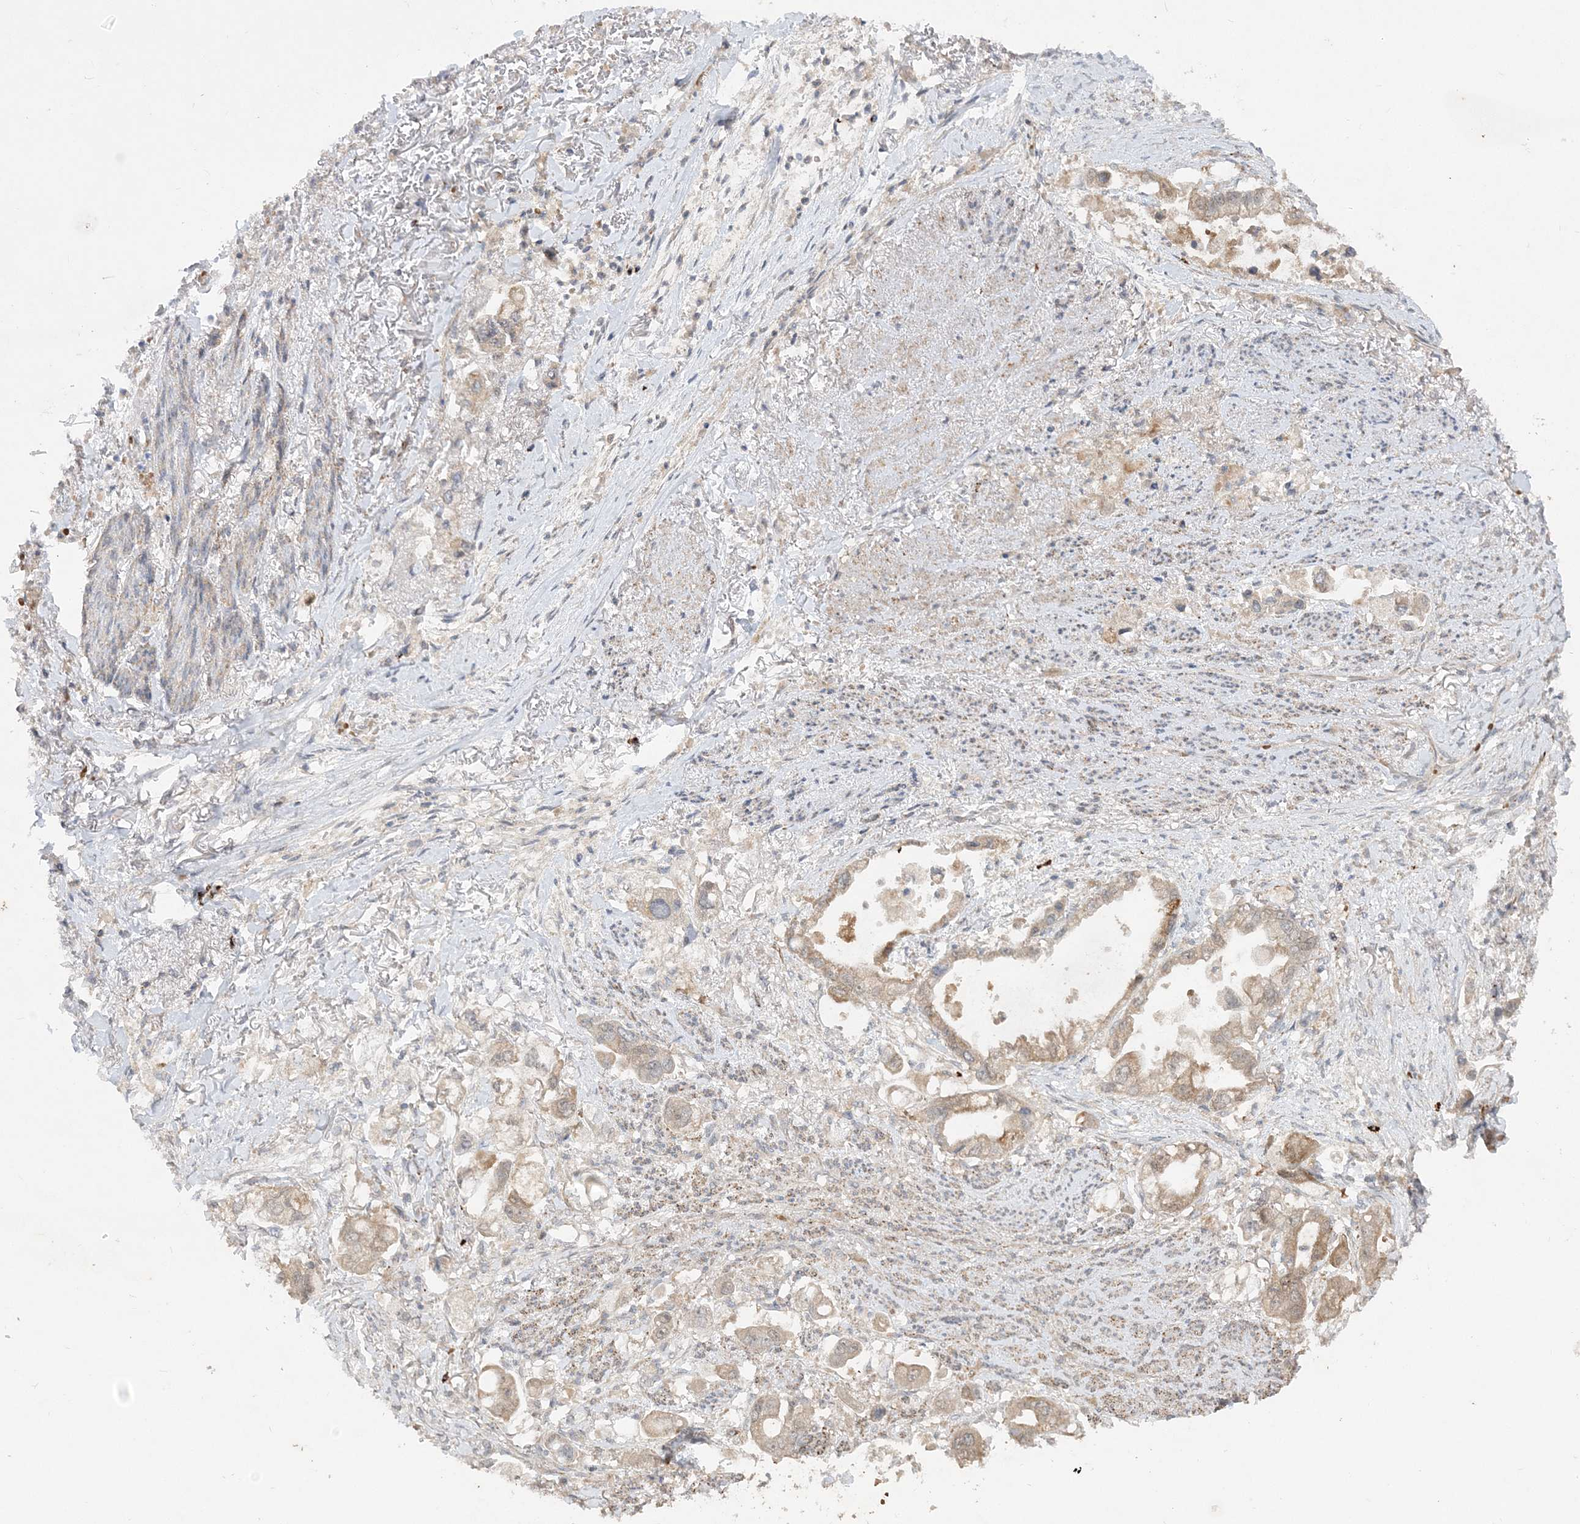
{"staining": {"intensity": "moderate", "quantity": ">75%", "location": "cytoplasmic/membranous"}, "tissue": "stomach cancer", "cell_type": "Tumor cells", "image_type": "cancer", "snomed": [{"axis": "morphology", "description": "Adenocarcinoma, NOS"}, {"axis": "topography", "description": "Stomach"}], "caption": "Tumor cells display medium levels of moderate cytoplasmic/membranous positivity in approximately >75% of cells in human stomach cancer (adenocarcinoma).", "gene": "INPP1", "patient": {"sex": "male", "age": 62}}